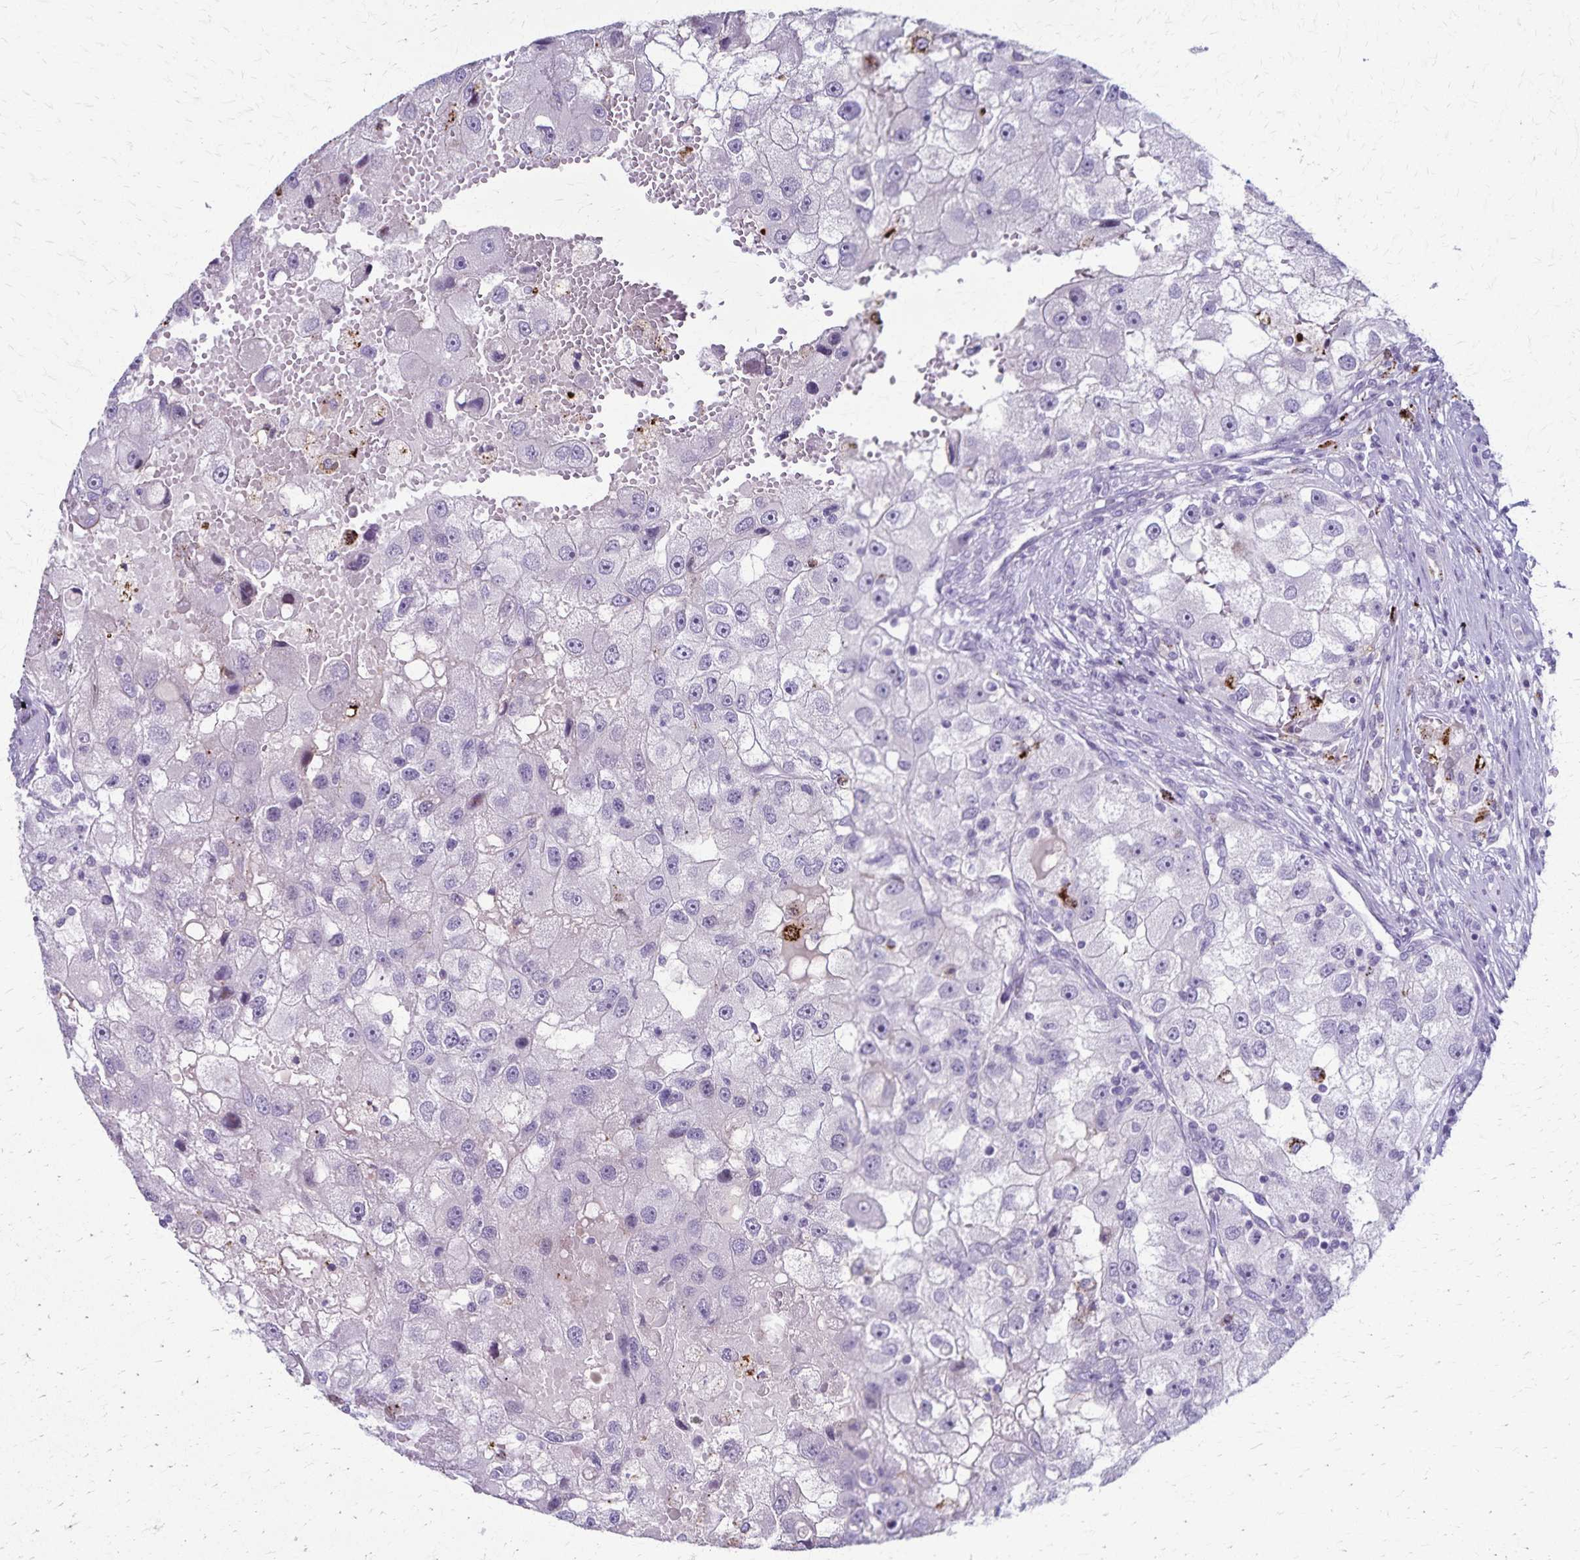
{"staining": {"intensity": "negative", "quantity": "none", "location": "none"}, "tissue": "renal cancer", "cell_type": "Tumor cells", "image_type": "cancer", "snomed": [{"axis": "morphology", "description": "Adenocarcinoma, NOS"}, {"axis": "topography", "description": "Kidney"}], "caption": "Image shows no significant protein expression in tumor cells of adenocarcinoma (renal). (Stains: DAB (3,3'-diaminobenzidine) immunohistochemistry (IHC) with hematoxylin counter stain, Microscopy: brightfield microscopy at high magnification).", "gene": "TMEM60", "patient": {"sex": "male", "age": 63}}